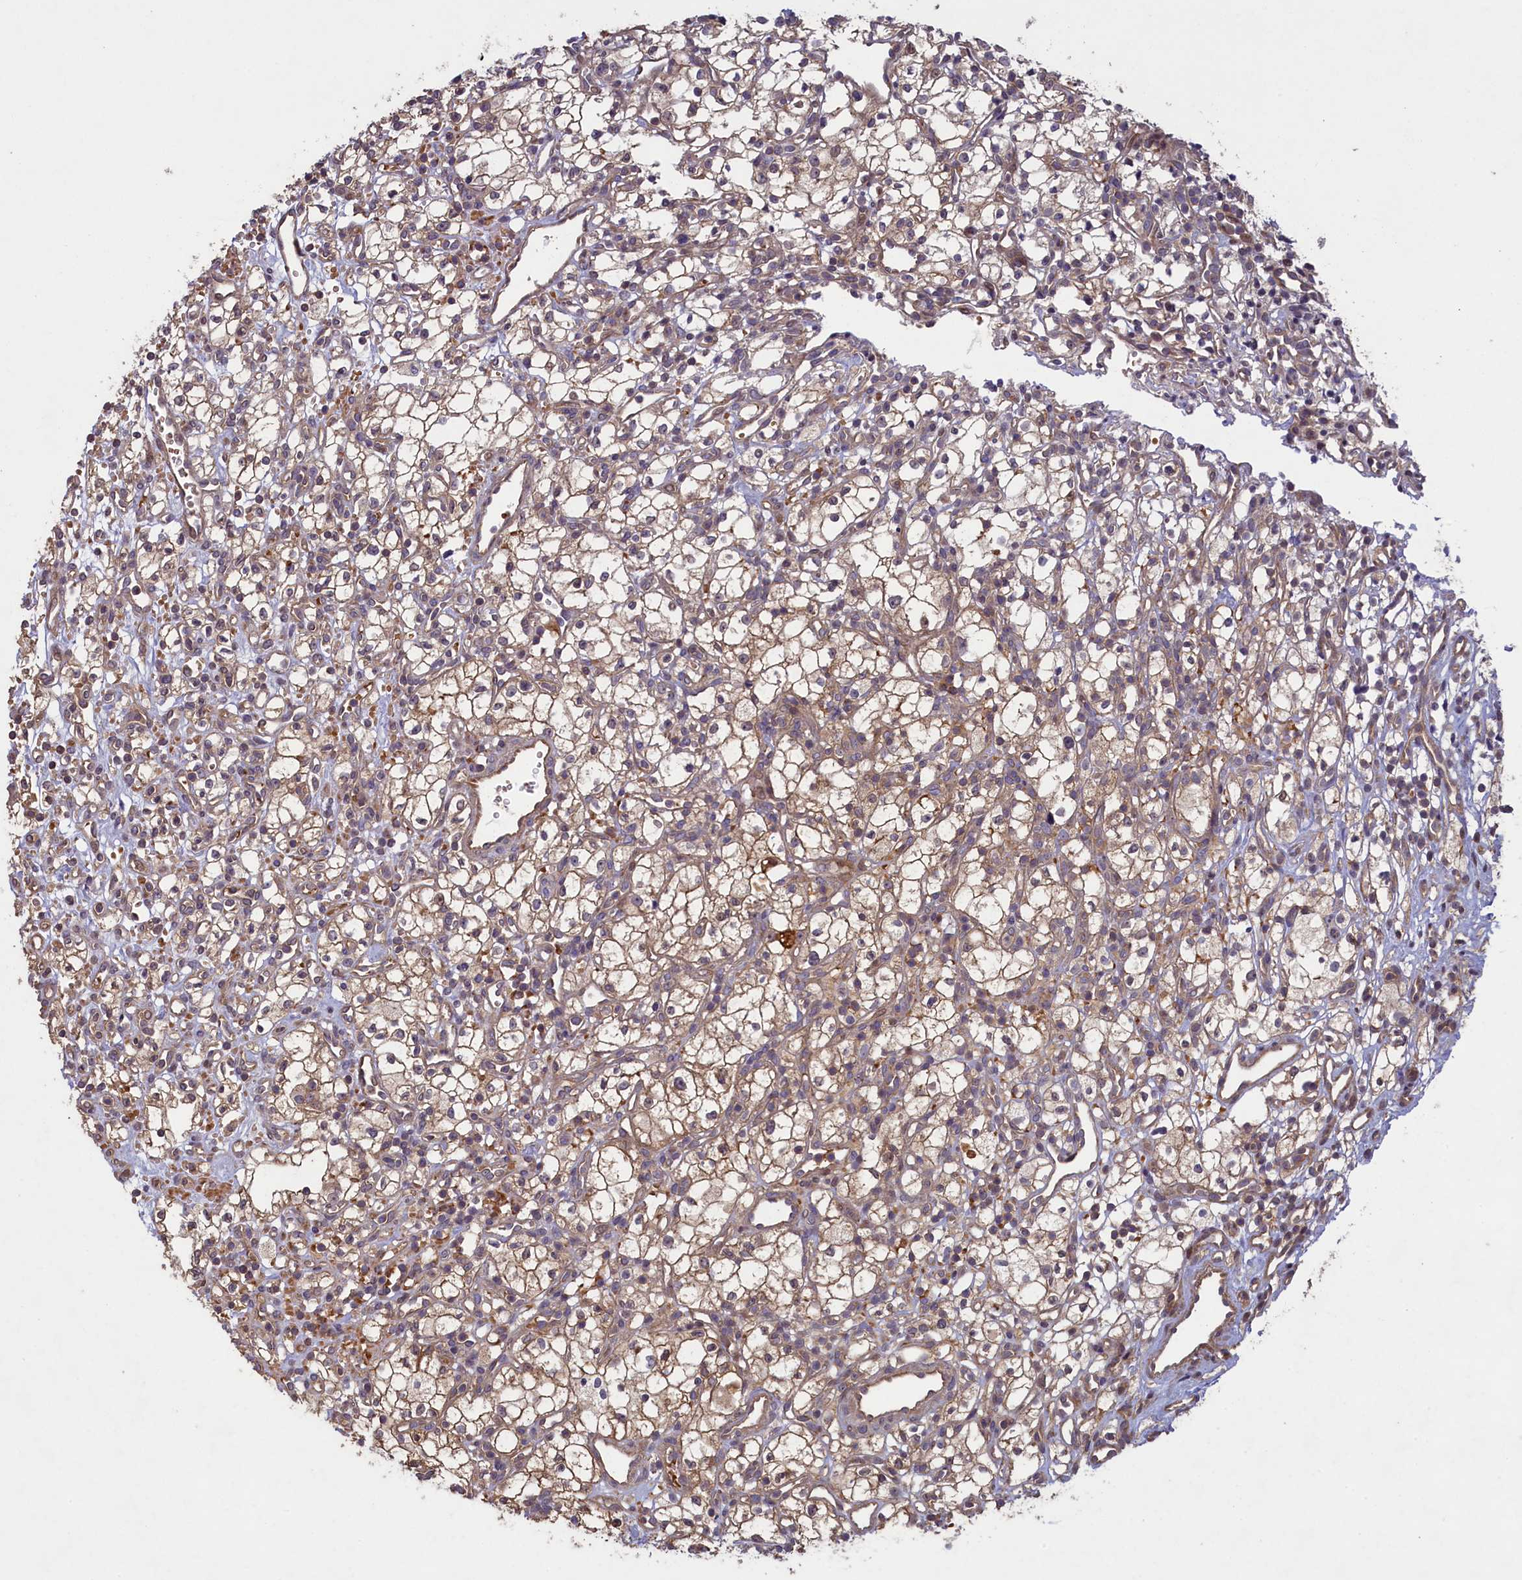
{"staining": {"intensity": "weak", "quantity": ">75%", "location": "cytoplasmic/membranous"}, "tissue": "renal cancer", "cell_type": "Tumor cells", "image_type": "cancer", "snomed": [{"axis": "morphology", "description": "Adenocarcinoma, NOS"}, {"axis": "topography", "description": "Kidney"}], "caption": "A brown stain shows weak cytoplasmic/membranous staining of a protein in renal cancer (adenocarcinoma) tumor cells.", "gene": "CIAO2B", "patient": {"sex": "male", "age": 59}}